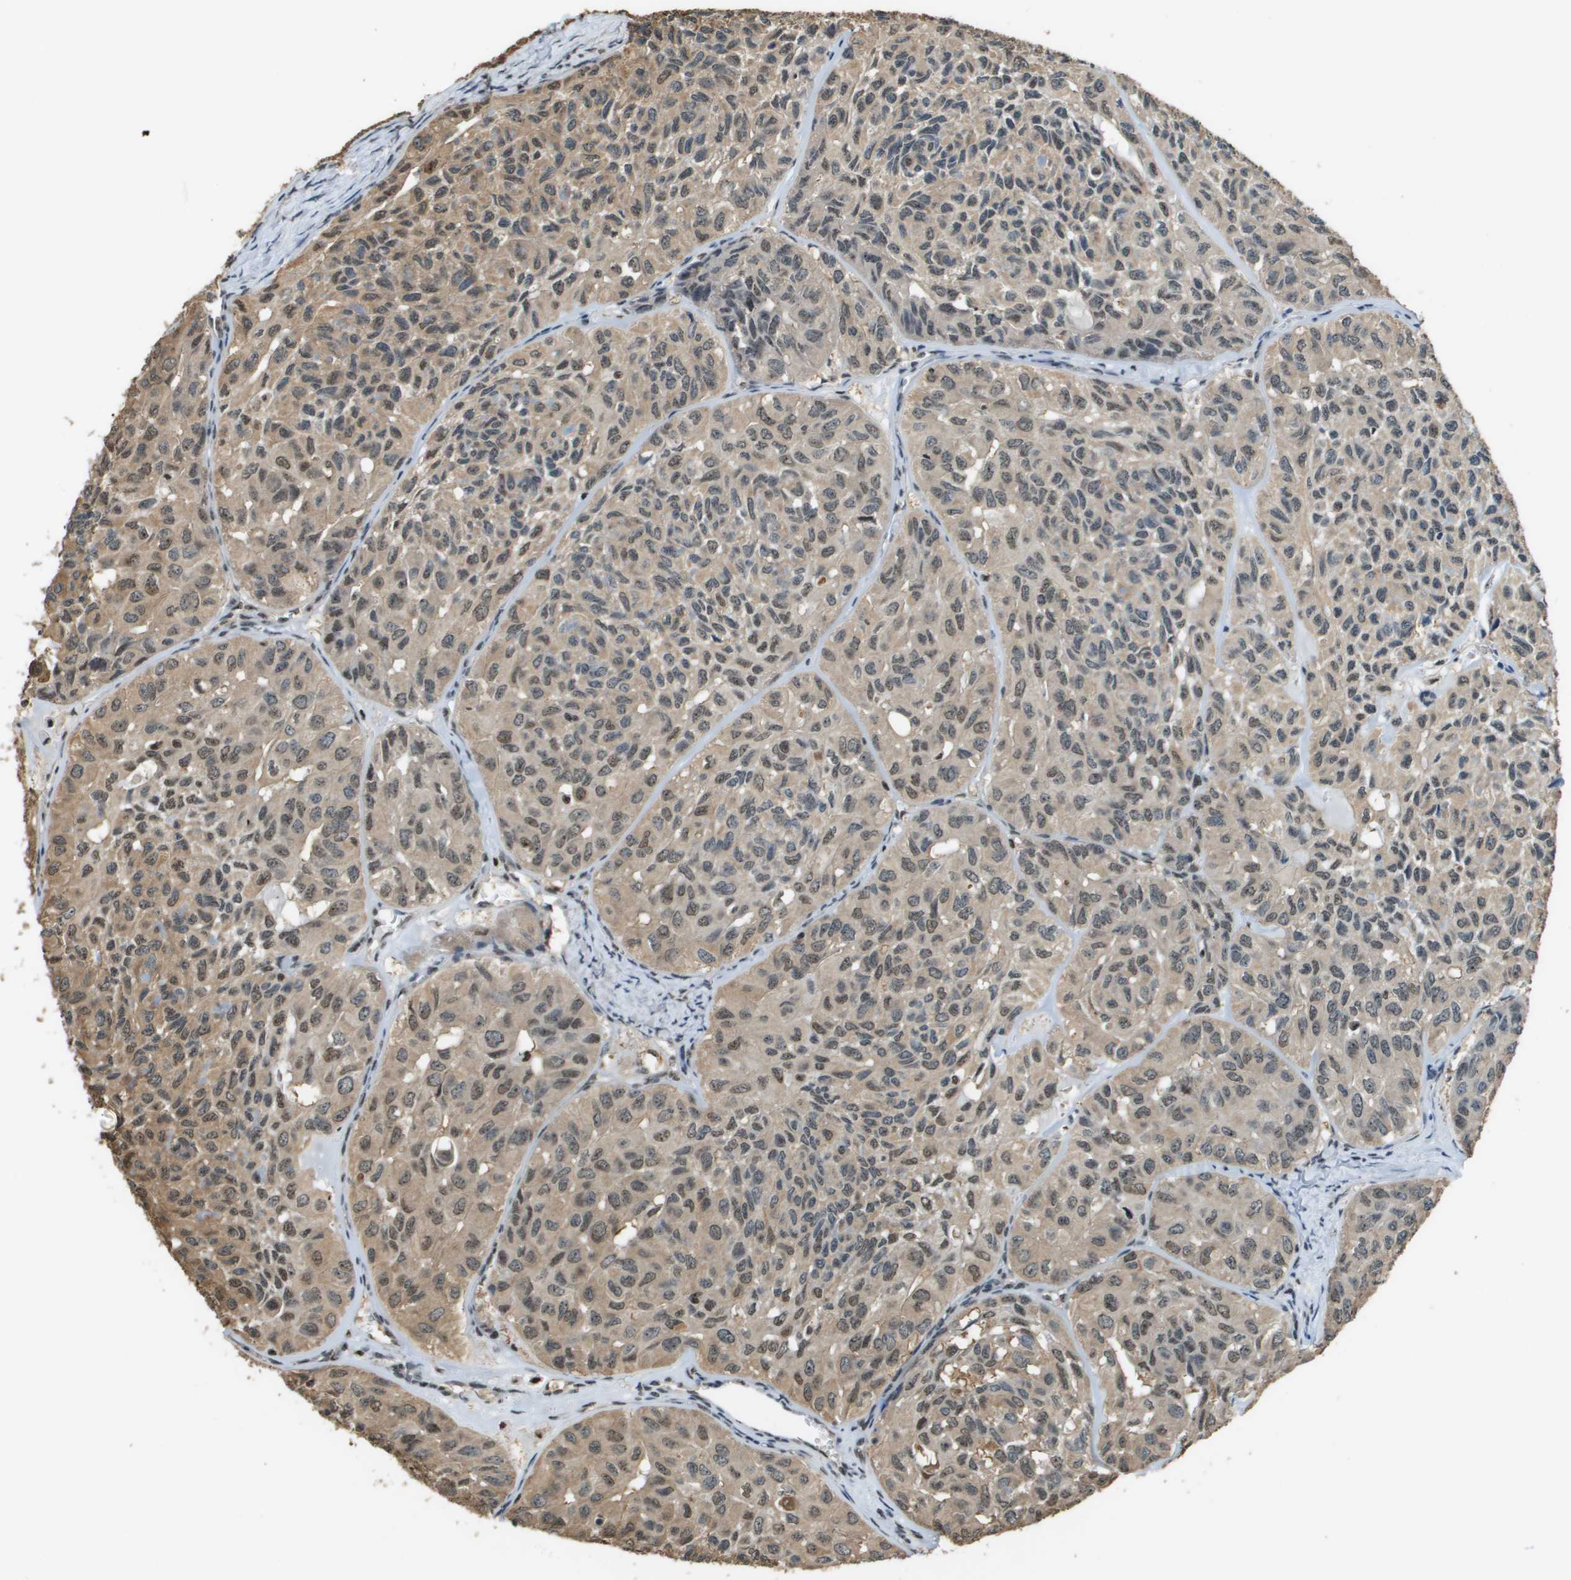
{"staining": {"intensity": "weak", "quantity": ">75%", "location": "cytoplasmic/membranous,nuclear"}, "tissue": "head and neck cancer", "cell_type": "Tumor cells", "image_type": "cancer", "snomed": [{"axis": "morphology", "description": "Adenocarcinoma, NOS"}, {"axis": "topography", "description": "Salivary gland, NOS"}, {"axis": "topography", "description": "Head-Neck"}], "caption": "Head and neck cancer stained for a protein demonstrates weak cytoplasmic/membranous and nuclear positivity in tumor cells.", "gene": "SP100", "patient": {"sex": "female", "age": 76}}